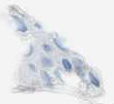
{"staining": {"intensity": "negative", "quantity": "none", "location": "none"}, "tissue": "skin", "cell_type": "Fibroblasts", "image_type": "normal", "snomed": [{"axis": "morphology", "description": "Normal tissue, NOS"}, {"axis": "topography", "description": "Skin"}], "caption": "Fibroblasts show no significant protein staining in normal skin. (DAB immunohistochemistry with hematoxylin counter stain).", "gene": "PAPPA", "patient": {"sex": "female", "age": 56}}